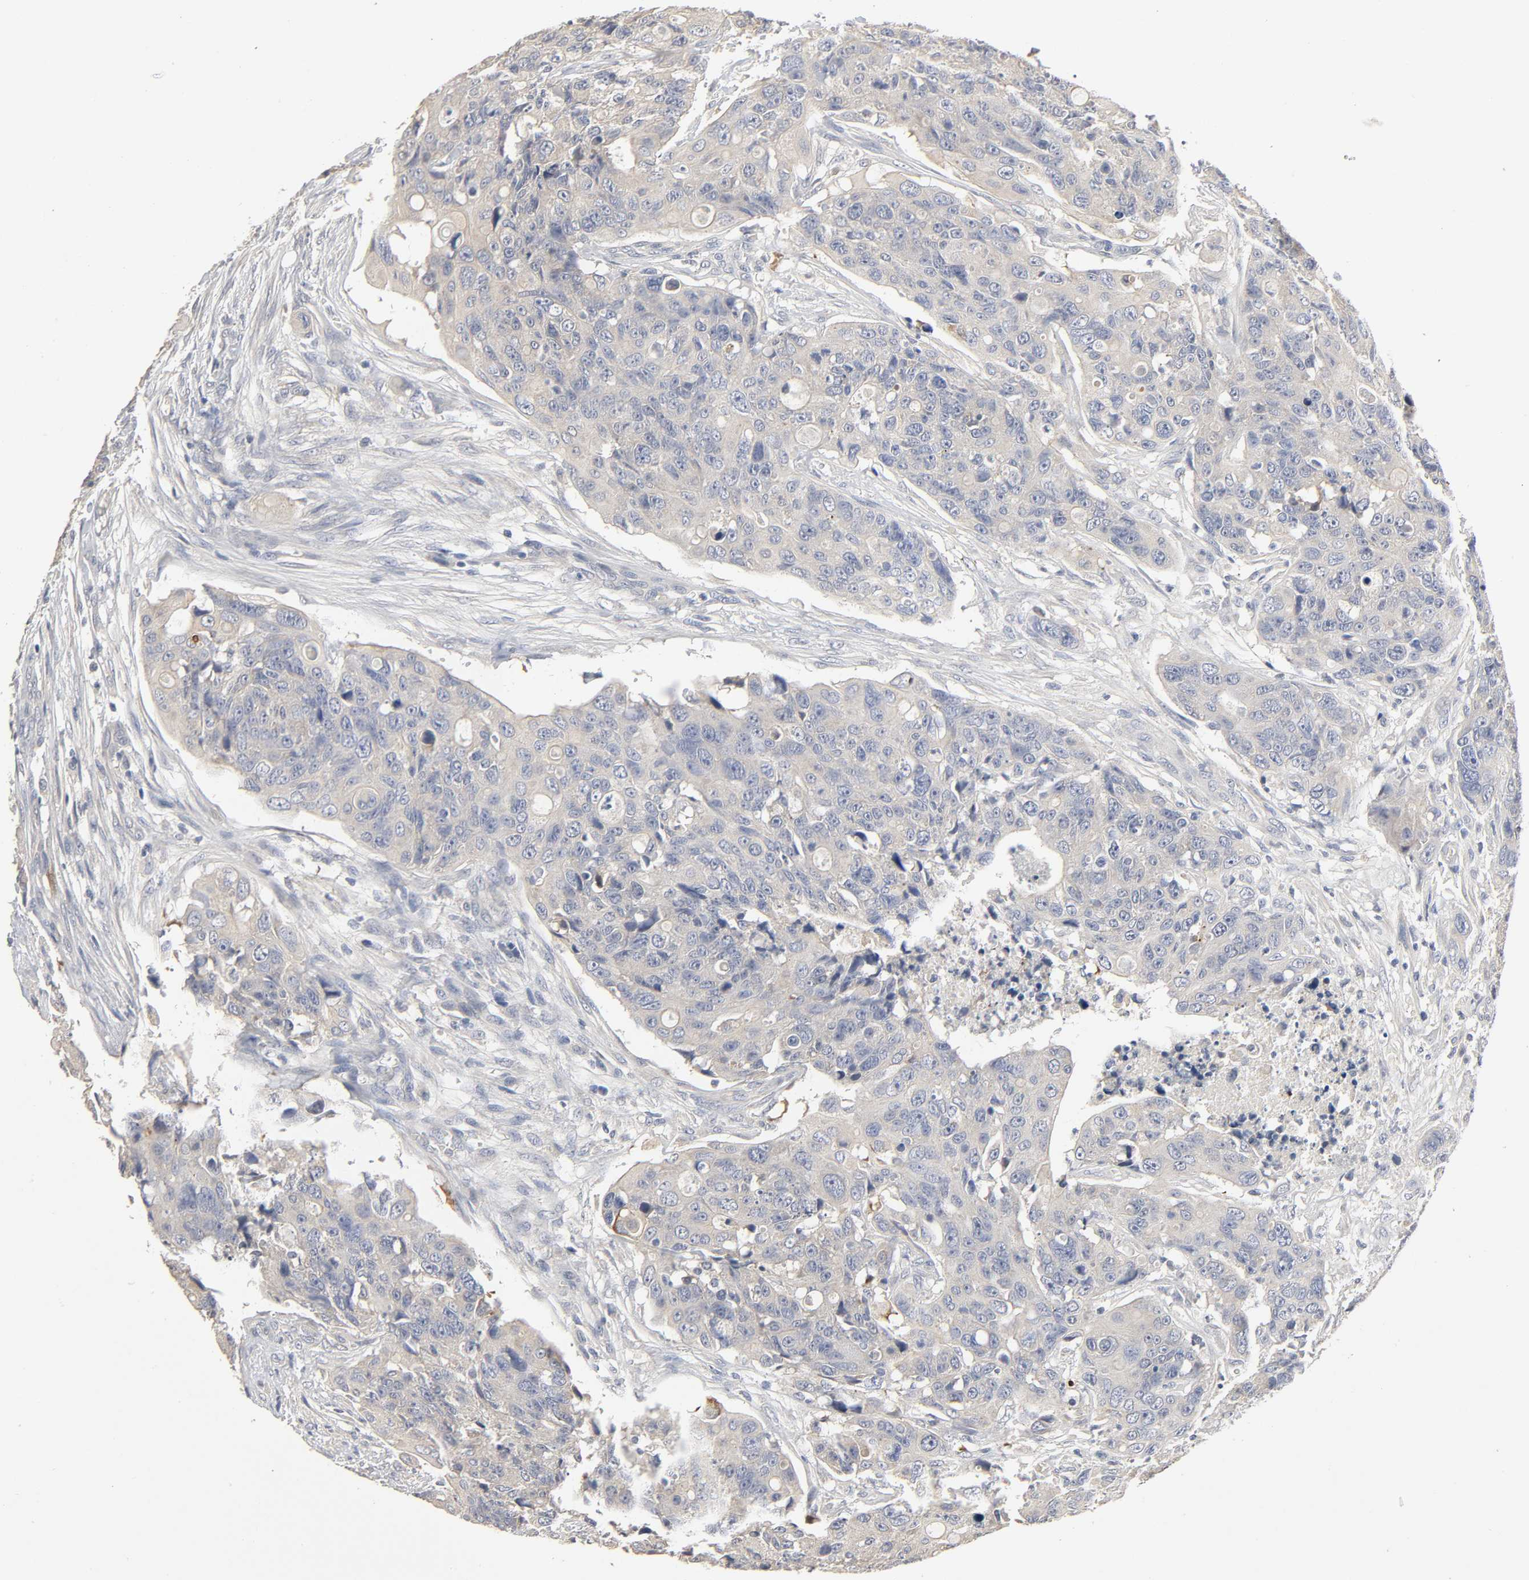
{"staining": {"intensity": "negative", "quantity": "none", "location": "none"}, "tissue": "colorectal cancer", "cell_type": "Tumor cells", "image_type": "cancer", "snomed": [{"axis": "morphology", "description": "Adenocarcinoma, NOS"}, {"axis": "topography", "description": "Colon"}], "caption": "Immunohistochemical staining of human colorectal cancer shows no significant expression in tumor cells.", "gene": "SLC10A2", "patient": {"sex": "female", "age": 57}}